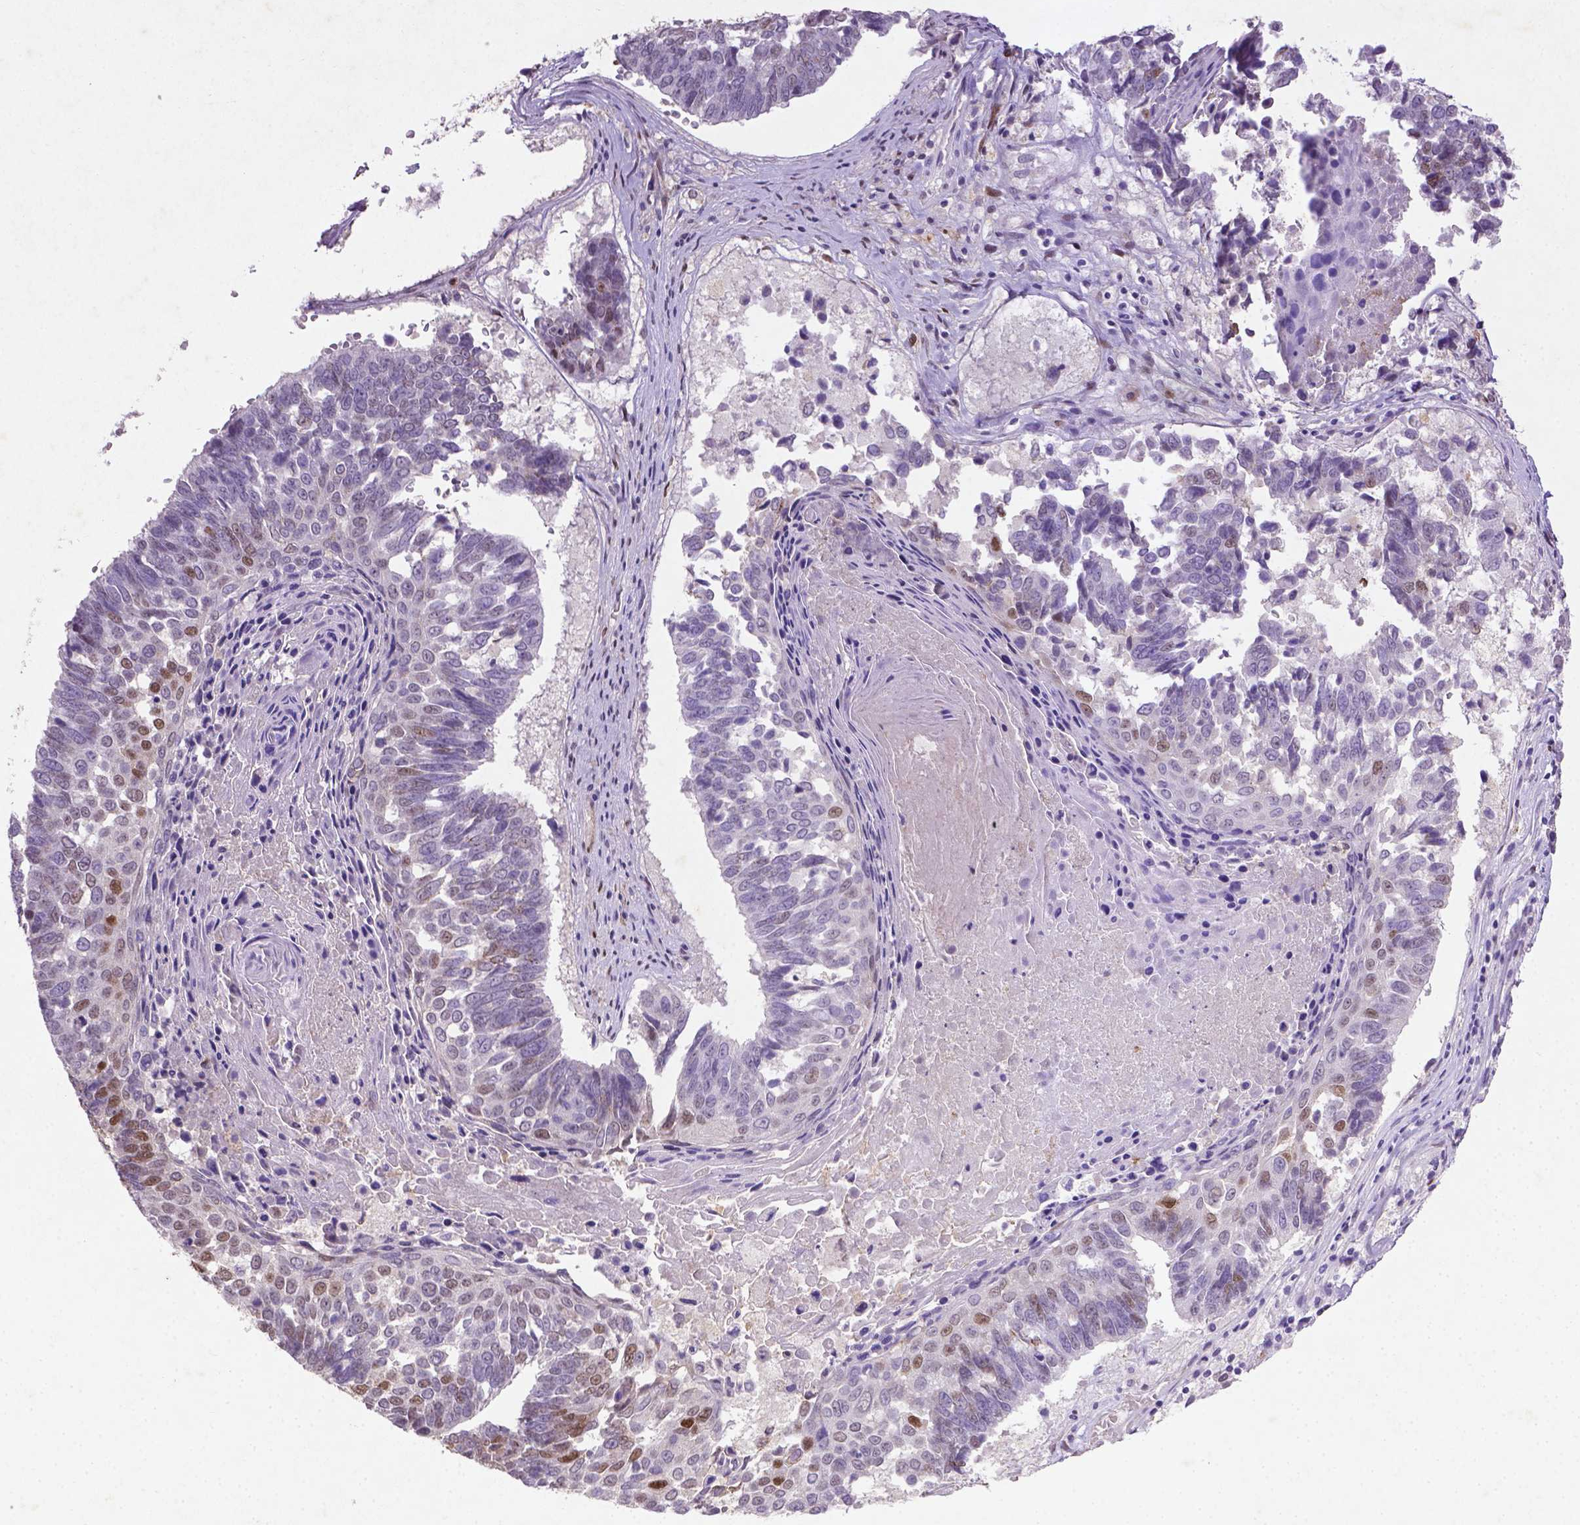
{"staining": {"intensity": "moderate", "quantity": "25%-75%", "location": "nuclear"}, "tissue": "lung cancer", "cell_type": "Tumor cells", "image_type": "cancer", "snomed": [{"axis": "morphology", "description": "Squamous cell carcinoma, NOS"}, {"axis": "topography", "description": "Lung"}], "caption": "There is medium levels of moderate nuclear positivity in tumor cells of lung squamous cell carcinoma, as demonstrated by immunohistochemical staining (brown color).", "gene": "CDKN1A", "patient": {"sex": "male", "age": 73}}